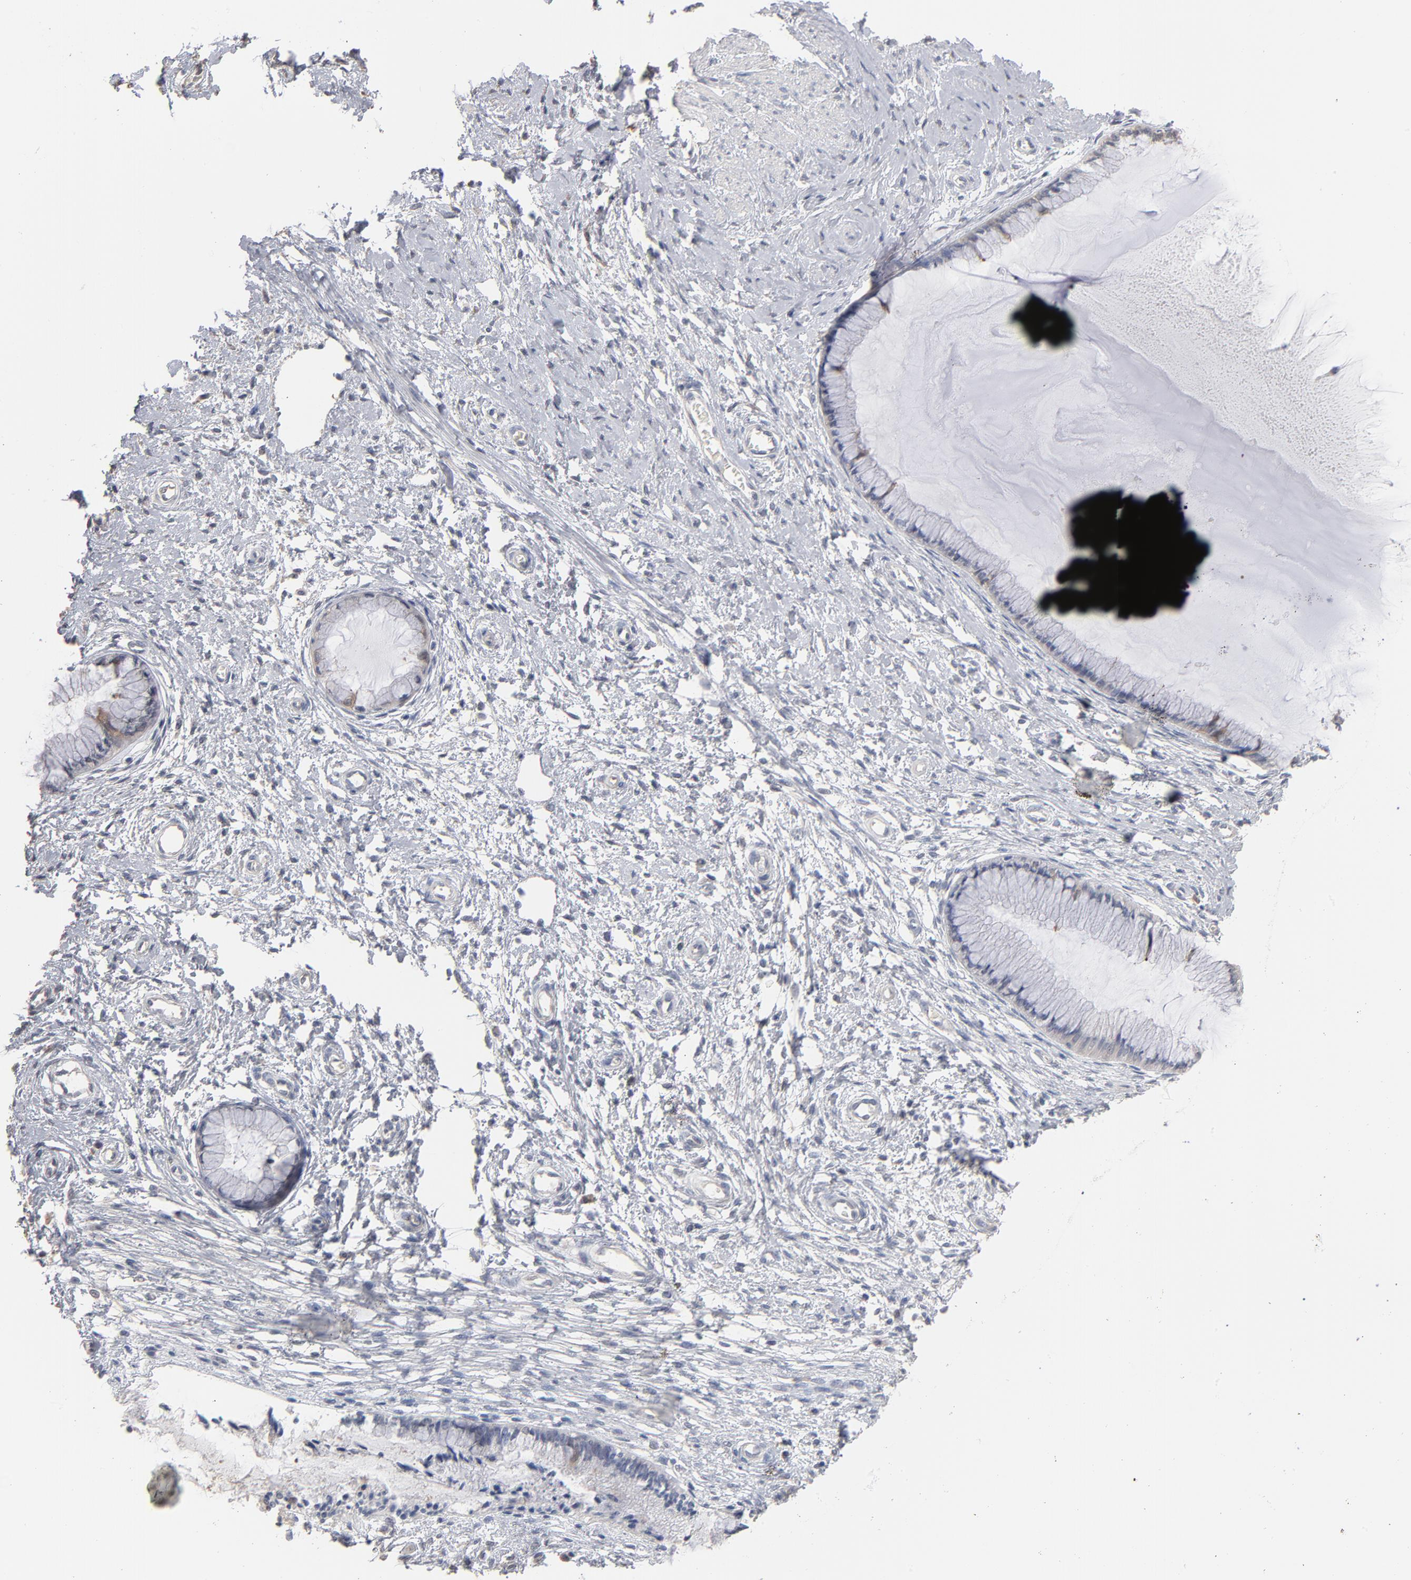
{"staining": {"intensity": "weak", "quantity": "25%-75%", "location": "cytoplasmic/membranous"}, "tissue": "nasopharynx", "cell_type": "Respiratory epithelial cells", "image_type": "normal", "snomed": [{"axis": "morphology", "description": "Normal tissue, NOS"}, {"axis": "morphology", "description": "Inflammation, NOS"}, {"axis": "morphology", "description": "Malignant melanoma, Metastatic site"}, {"axis": "topography", "description": "Nasopharynx"}], "caption": "A low amount of weak cytoplasmic/membranous staining is appreciated in approximately 25%-75% of respiratory epithelial cells in normal nasopharynx. Nuclei are stained in blue.", "gene": "DNAL4", "patient": {"sex": "female", "age": 55}}